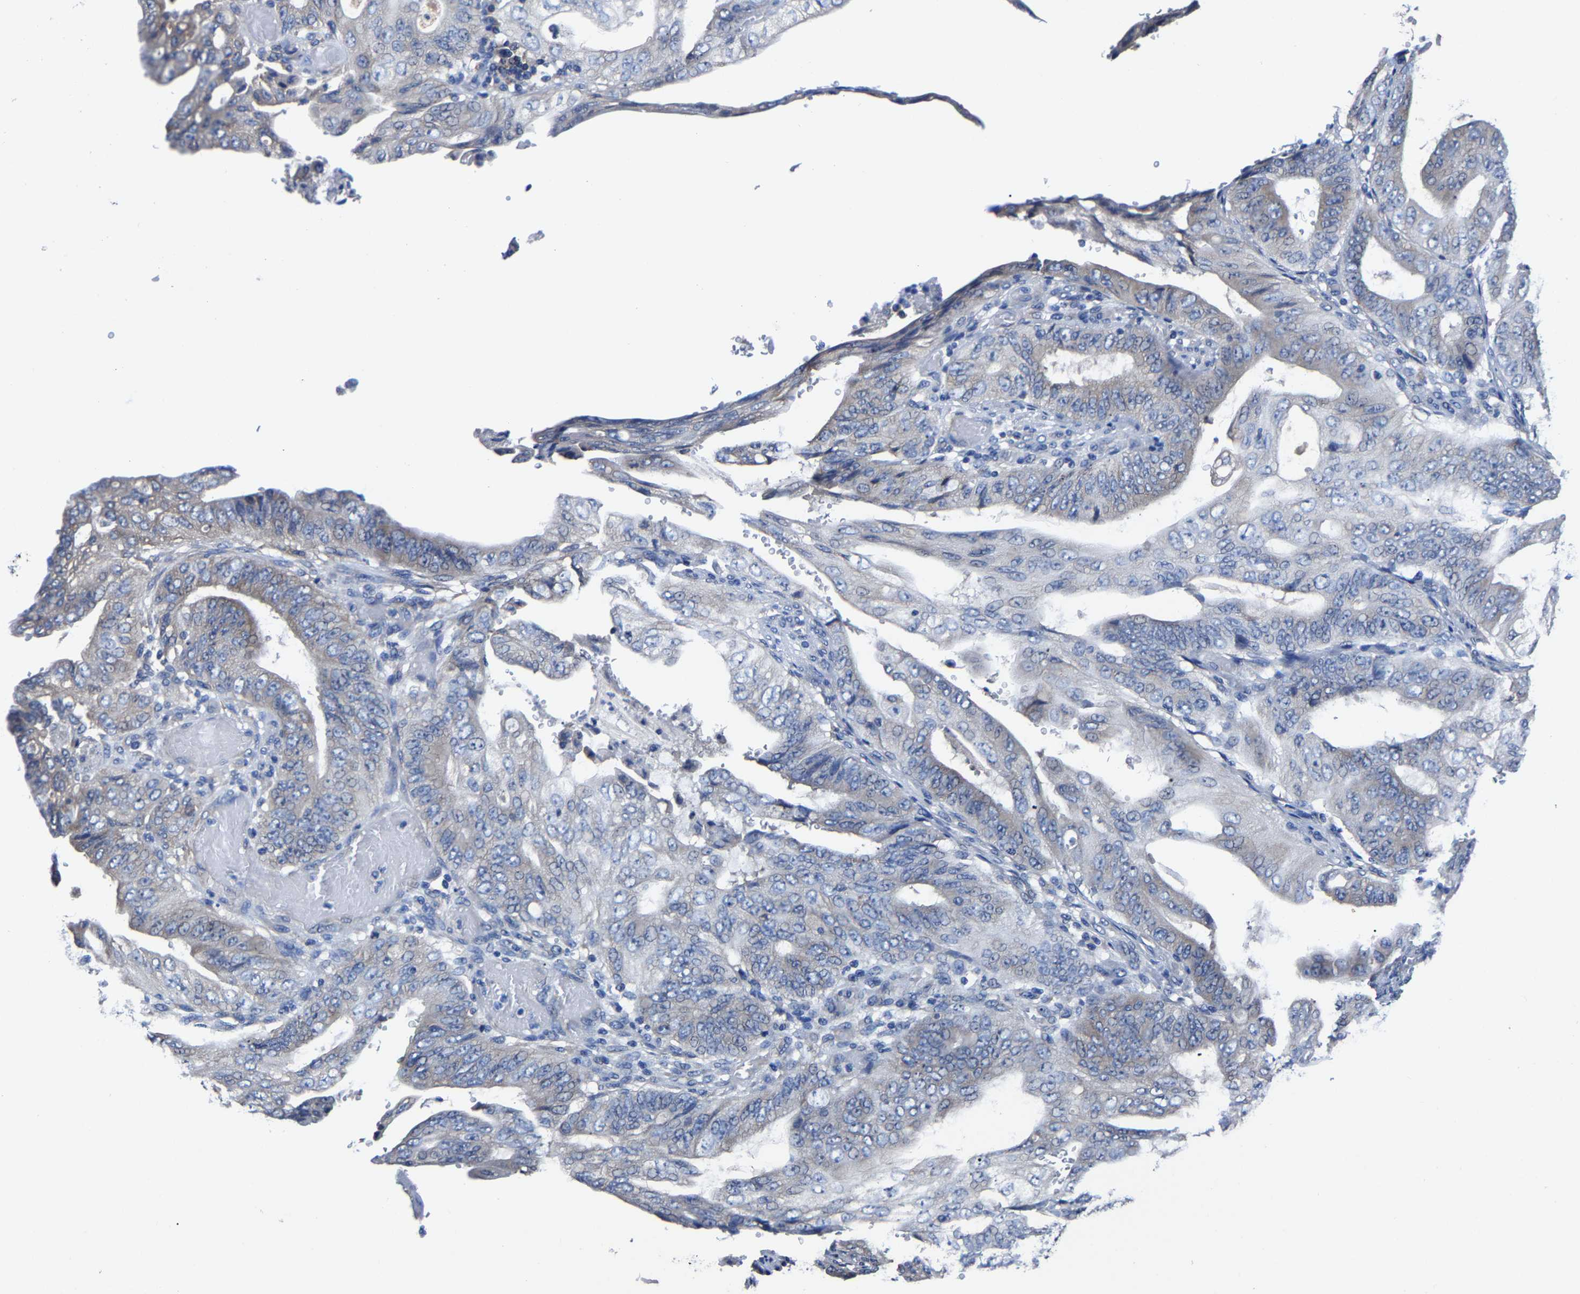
{"staining": {"intensity": "negative", "quantity": "none", "location": "none"}, "tissue": "stomach cancer", "cell_type": "Tumor cells", "image_type": "cancer", "snomed": [{"axis": "morphology", "description": "Adenocarcinoma, NOS"}, {"axis": "topography", "description": "Stomach"}], "caption": "DAB (3,3'-diaminobenzidine) immunohistochemical staining of human adenocarcinoma (stomach) shows no significant positivity in tumor cells.", "gene": "SRPK2", "patient": {"sex": "female", "age": 73}}